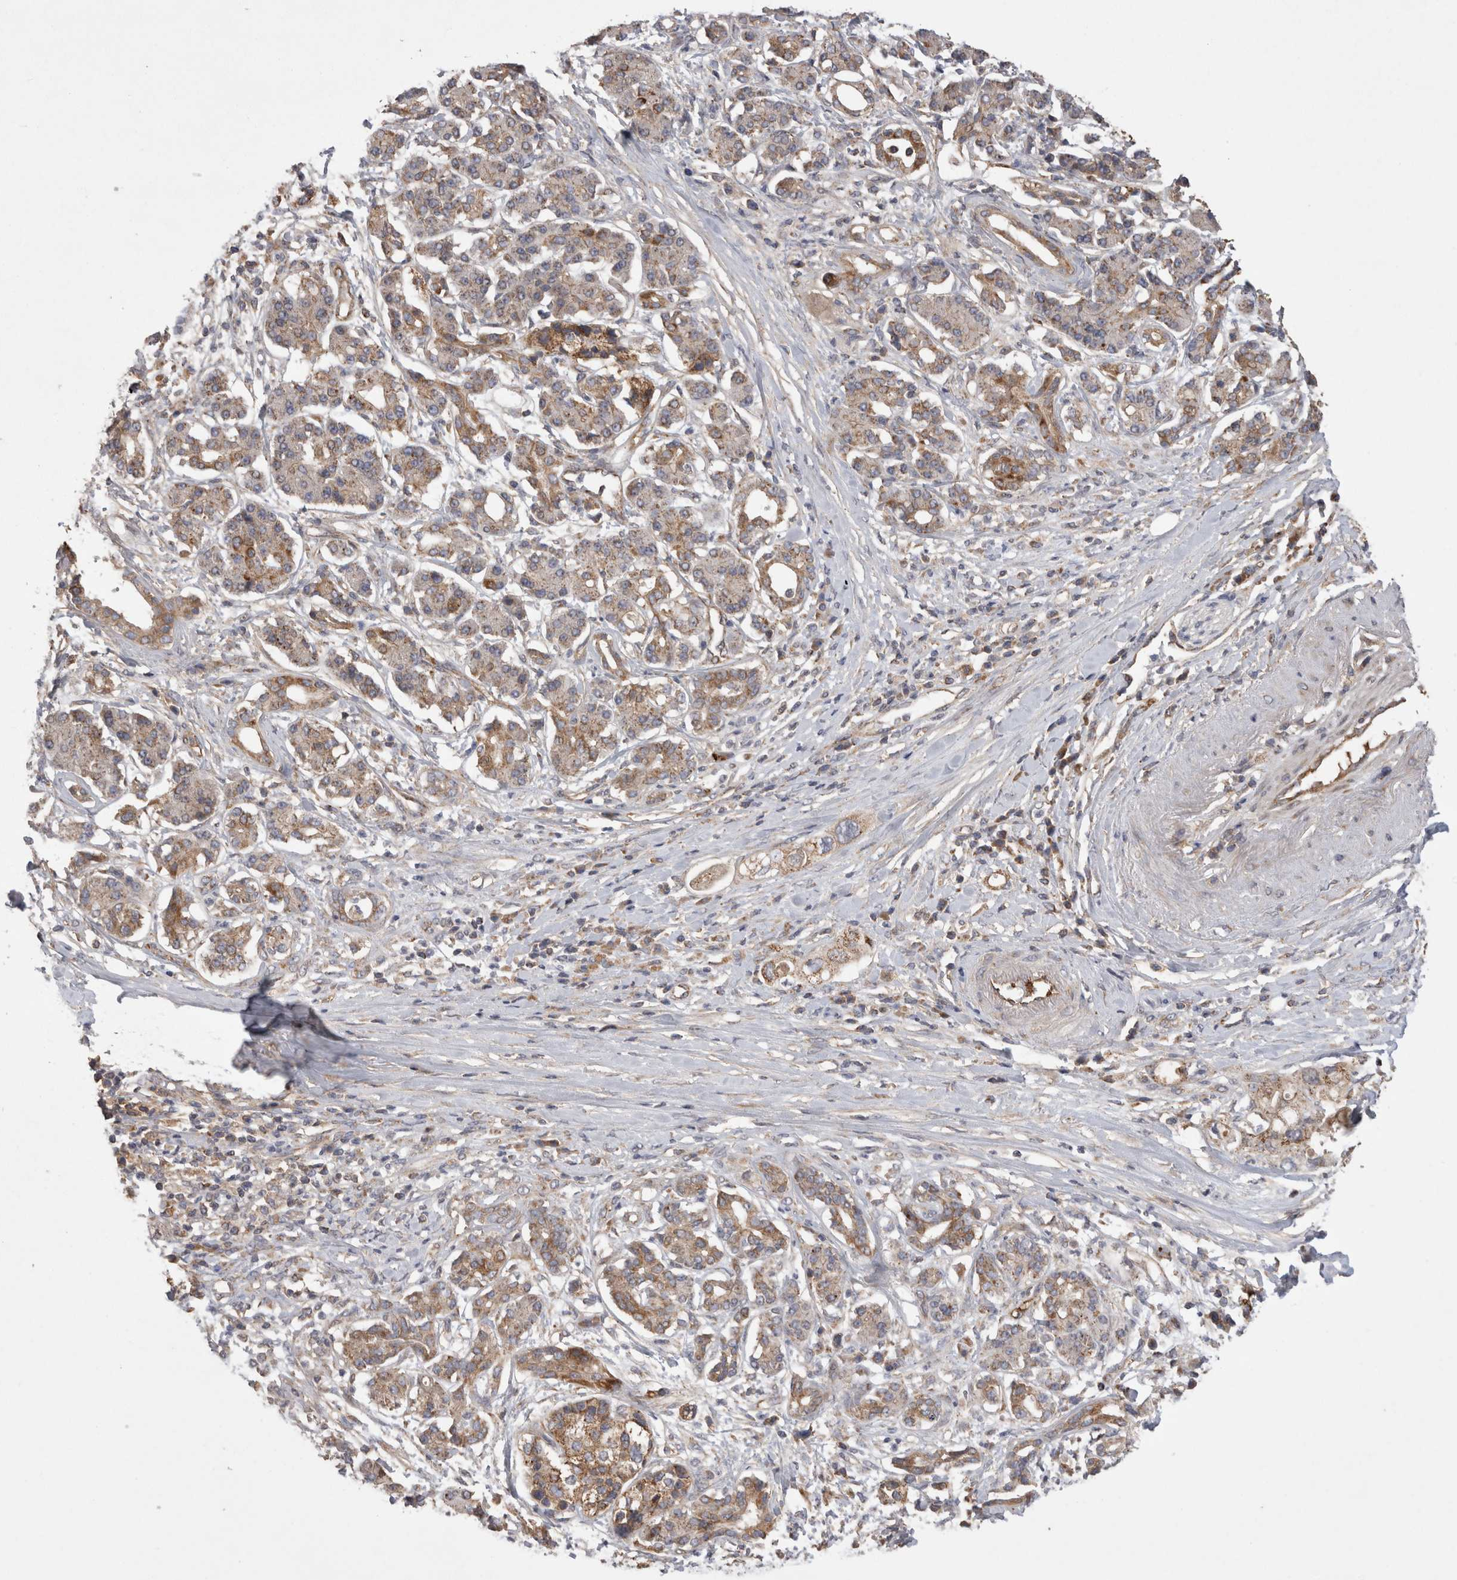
{"staining": {"intensity": "weak", "quantity": ">75%", "location": "cytoplasmic/membranous"}, "tissue": "pancreatic cancer", "cell_type": "Tumor cells", "image_type": "cancer", "snomed": [{"axis": "morphology", "description": "Adenocarcinoma, NOS"}, {"axis": "topography", "description": "Pancreas"}], "caption": "A high-resolution histopathology image shows immunohistochemistry staining of adenocarcinoma (pancreatic), which exhibits weak cytoplasmic/membranous staining in about >75% of tumor cells.", "gene": "DARS2", "patient": {"sex": "female", "age": 56}}